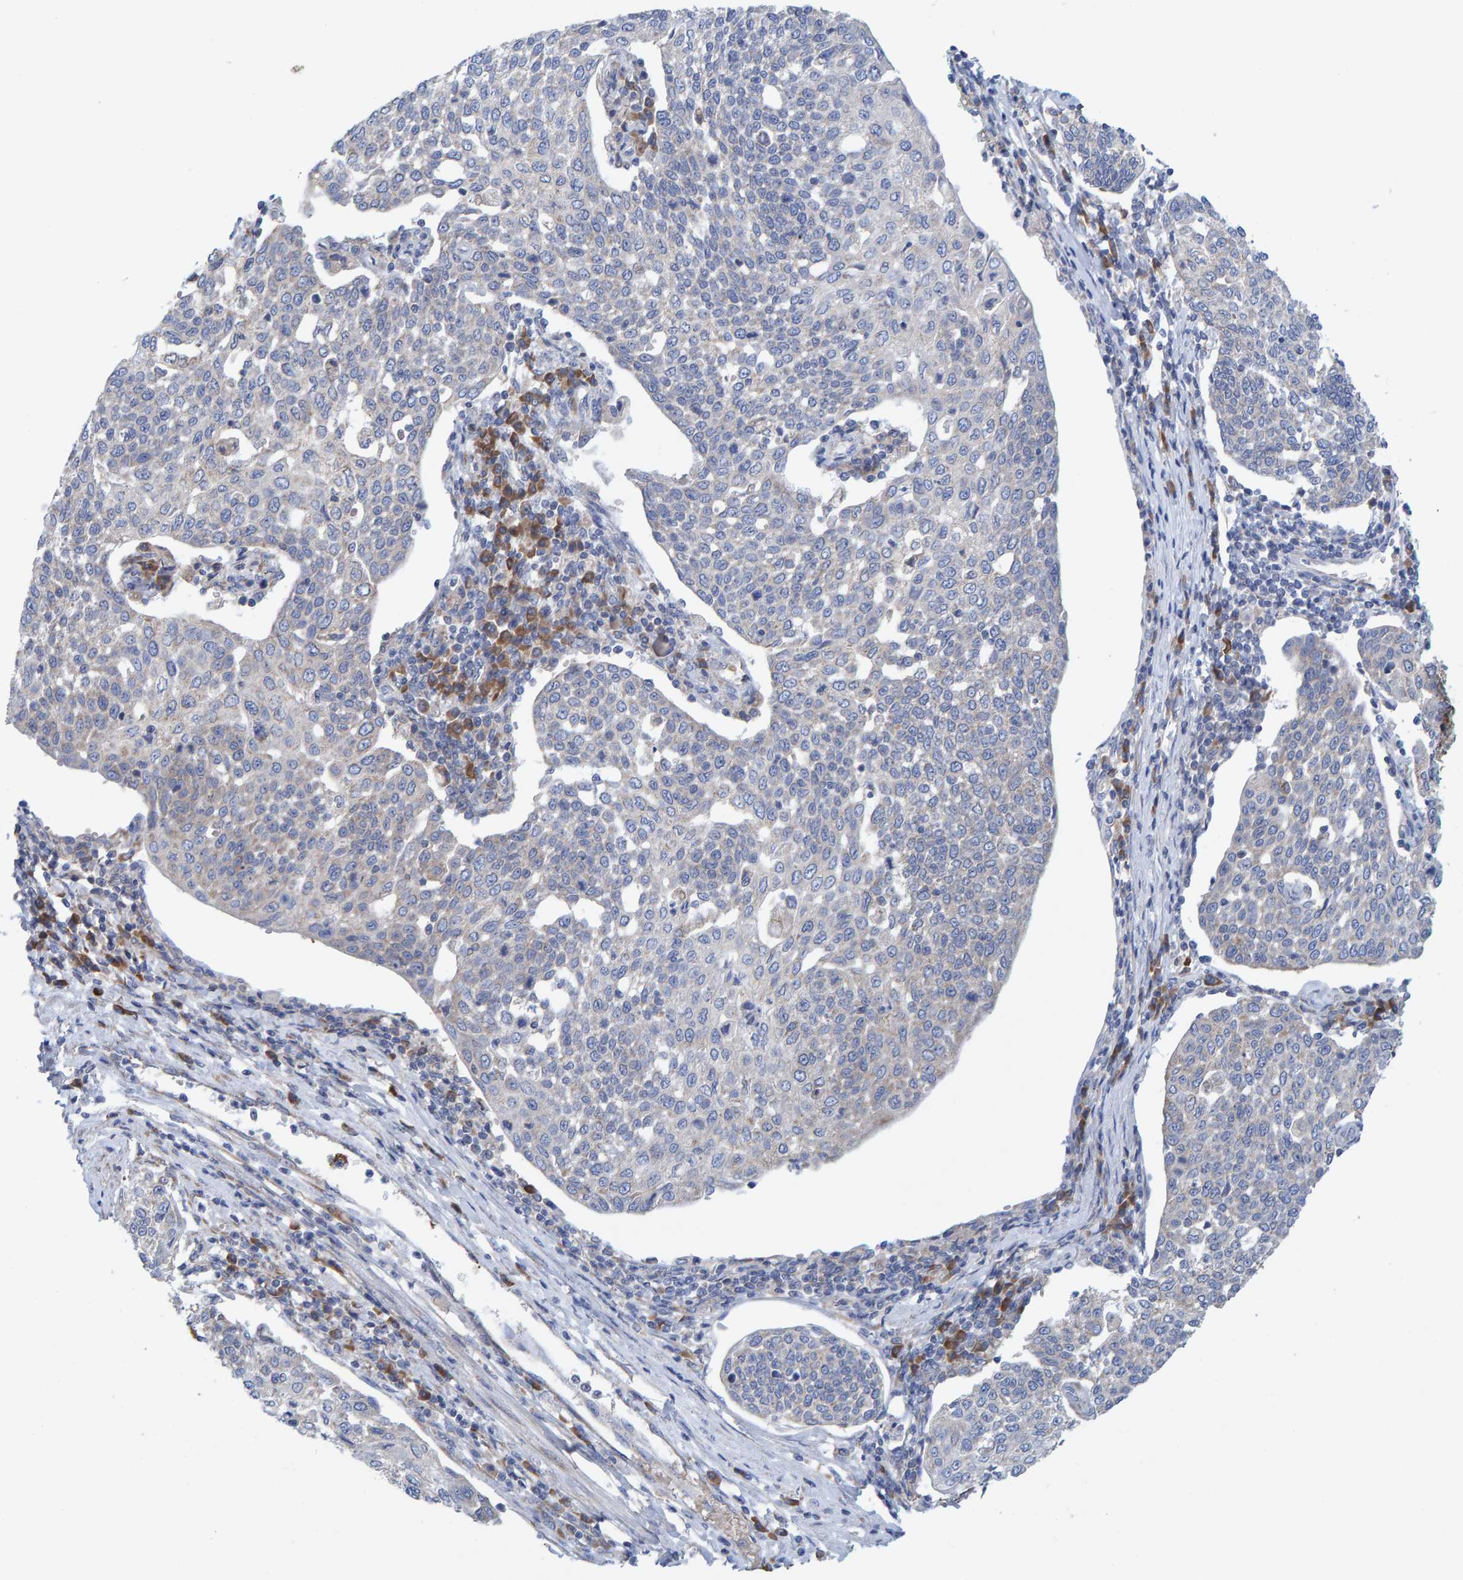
{"staining": {"intensity": "negative", "quantity": "none", "location": "none"}, "tissue": "cervical cancer", "cell_type": "Tumor cells", "image_type": "cancer", "snomed": [{"axis": "morphology", "description": "Squamous cell carcinoma, NOS"}, {"axis": "topography", "description": "Cervix"}], "caption": "DAB (3,3'-diaminobenzidine) immunohistochemical staining of cervical cancer demonstrates no significant expression in tumor cells. (DAB (3,3'-diaminobenzidine) immunohistochemistry (IHC), high magnification).", "gene": "CDK5RAP3", "patient": {"sex": "female", "age": 34}}